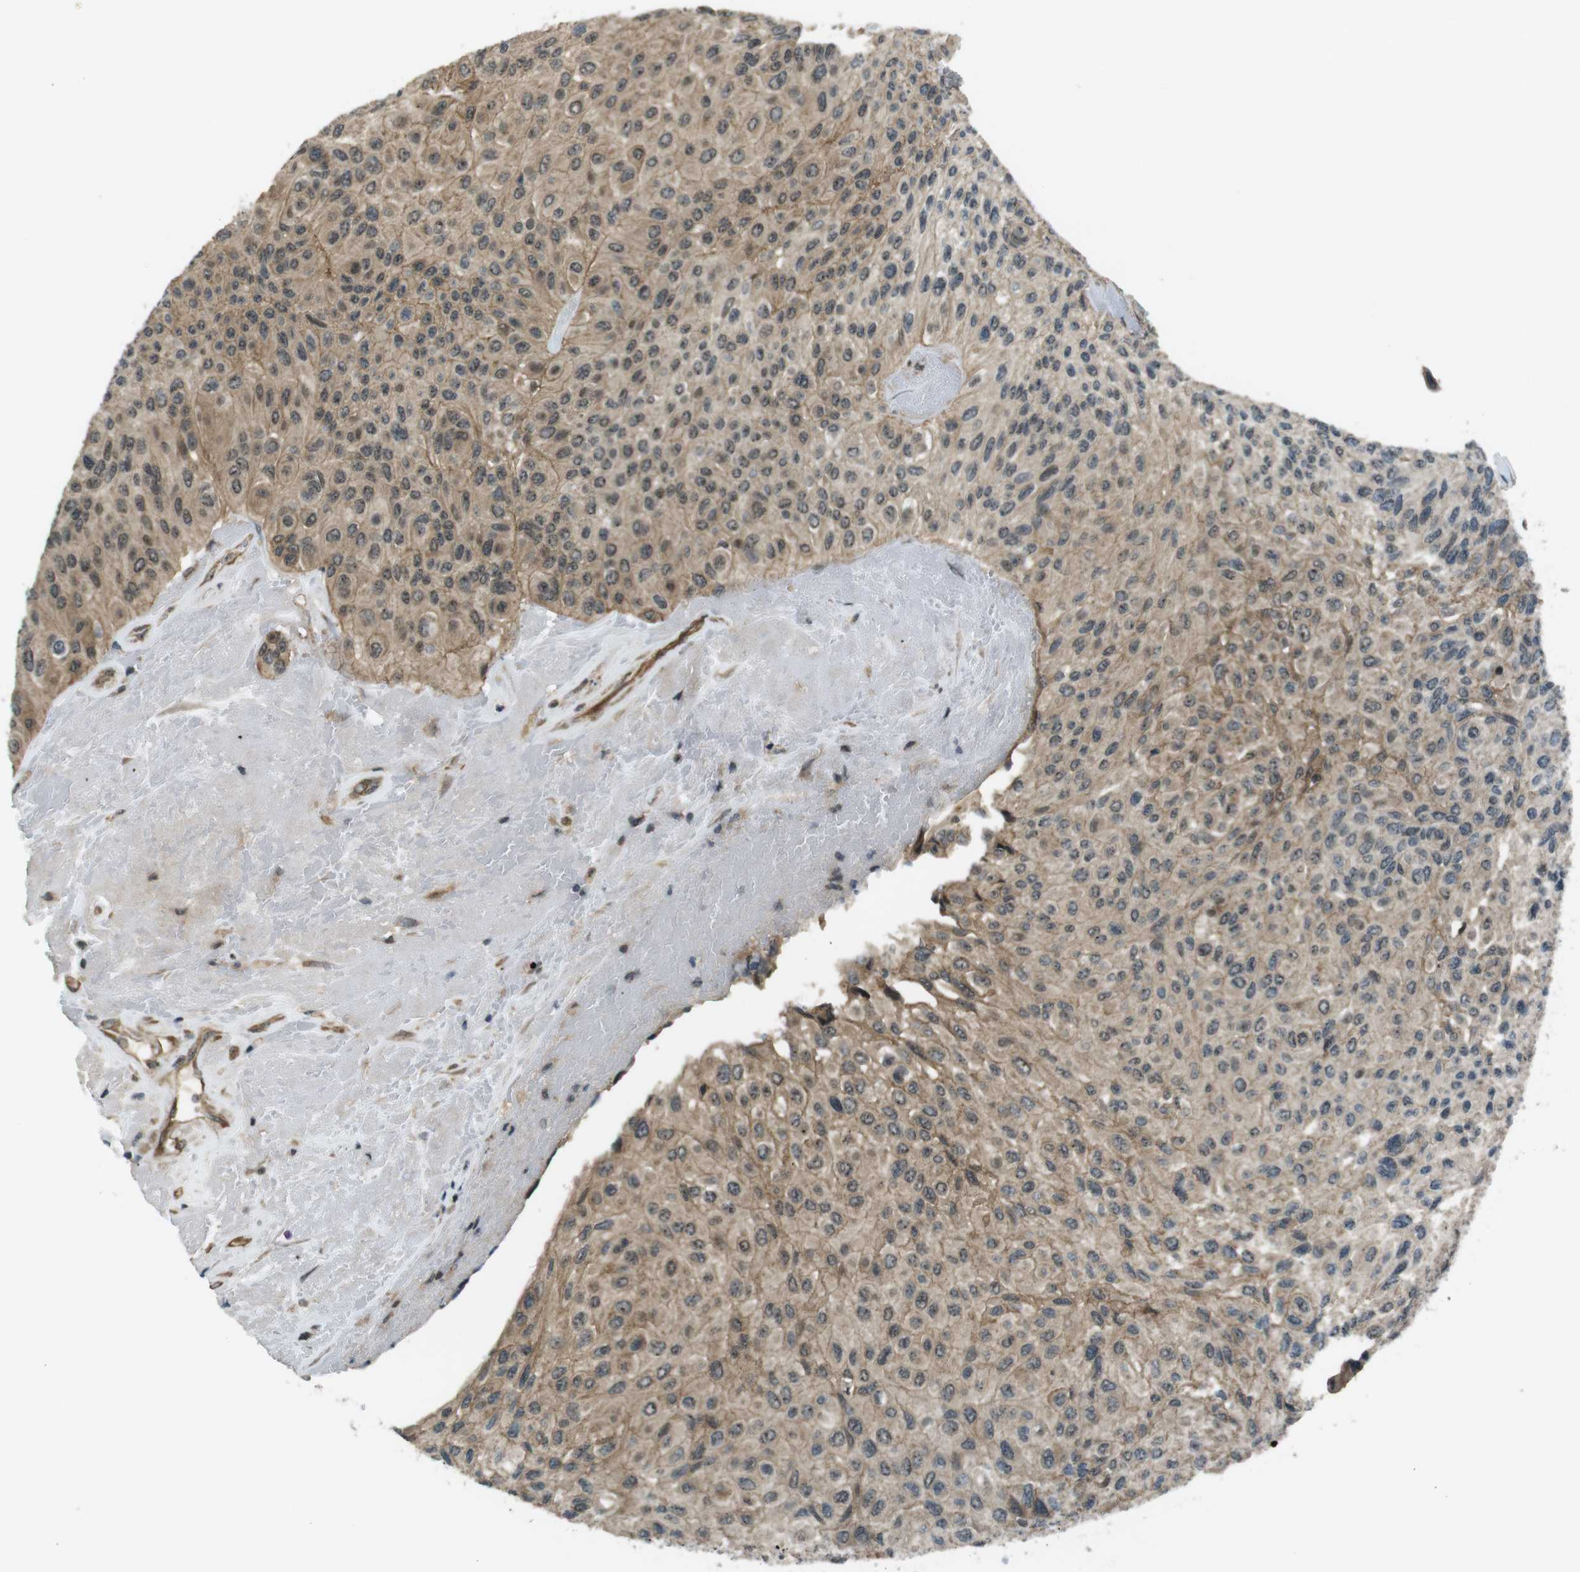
{"staining": {"intensity": "moderate", "quantity": ">75%", "location": "cytoplasmic/membranous,nuclear"}, "tissue": "urothelial cancer", "cell_type": "Tumor cells", "image_type": "cancer", "snomed": [{"axis": "morphology", "description": "Urothelial carcinoma, High grade"}, {"axis": "topography", "description": "Urinary bladder"}], "caption": "A medium amount of moderate cytoplasmic/membranous and nuclear staining is identified in about >75% of tumor cells in urothelial cancer tissue.", "gene": "TIAM2", "patient": {"sex": "male", "age": 66}}